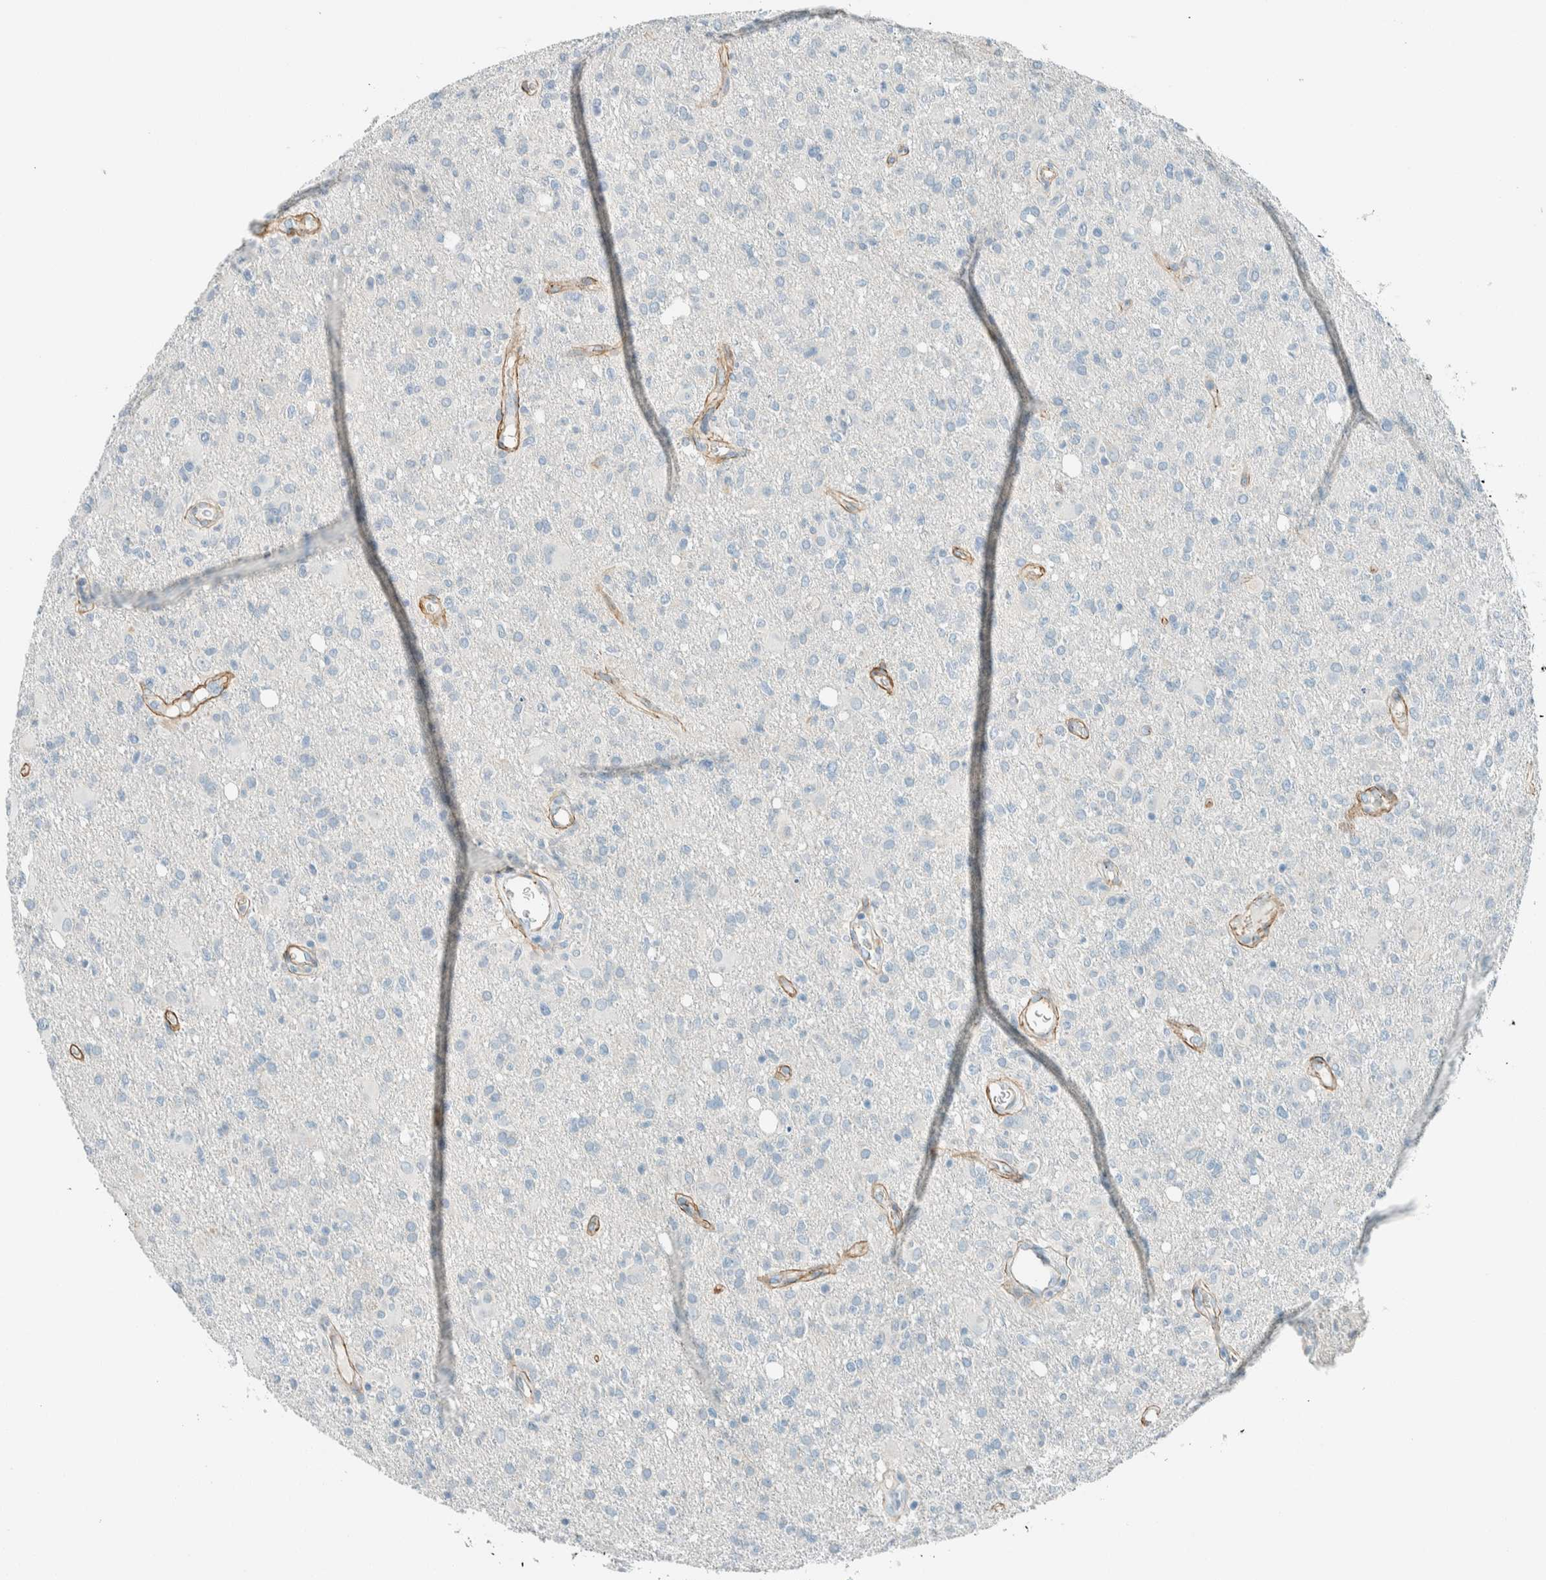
{"staining": {"intensity": "negative", "quantity": "none", "location": "none"}, "tissue": "glioma", "cell_type": "Tumor cells", "image_type": "cancer", "snomed": [{"axis": "morphology", "description": "Glioma, malignant, High grade"}, {"axis": "topography", "description": "Brain"}], "caption": "Immunohistochemistry photomicrograph of glioma stained for a protein (brown), which reveals no expression in tumor cells.", "gene": "SLFN12", "patient": {"sex": "female", "age": 57}}